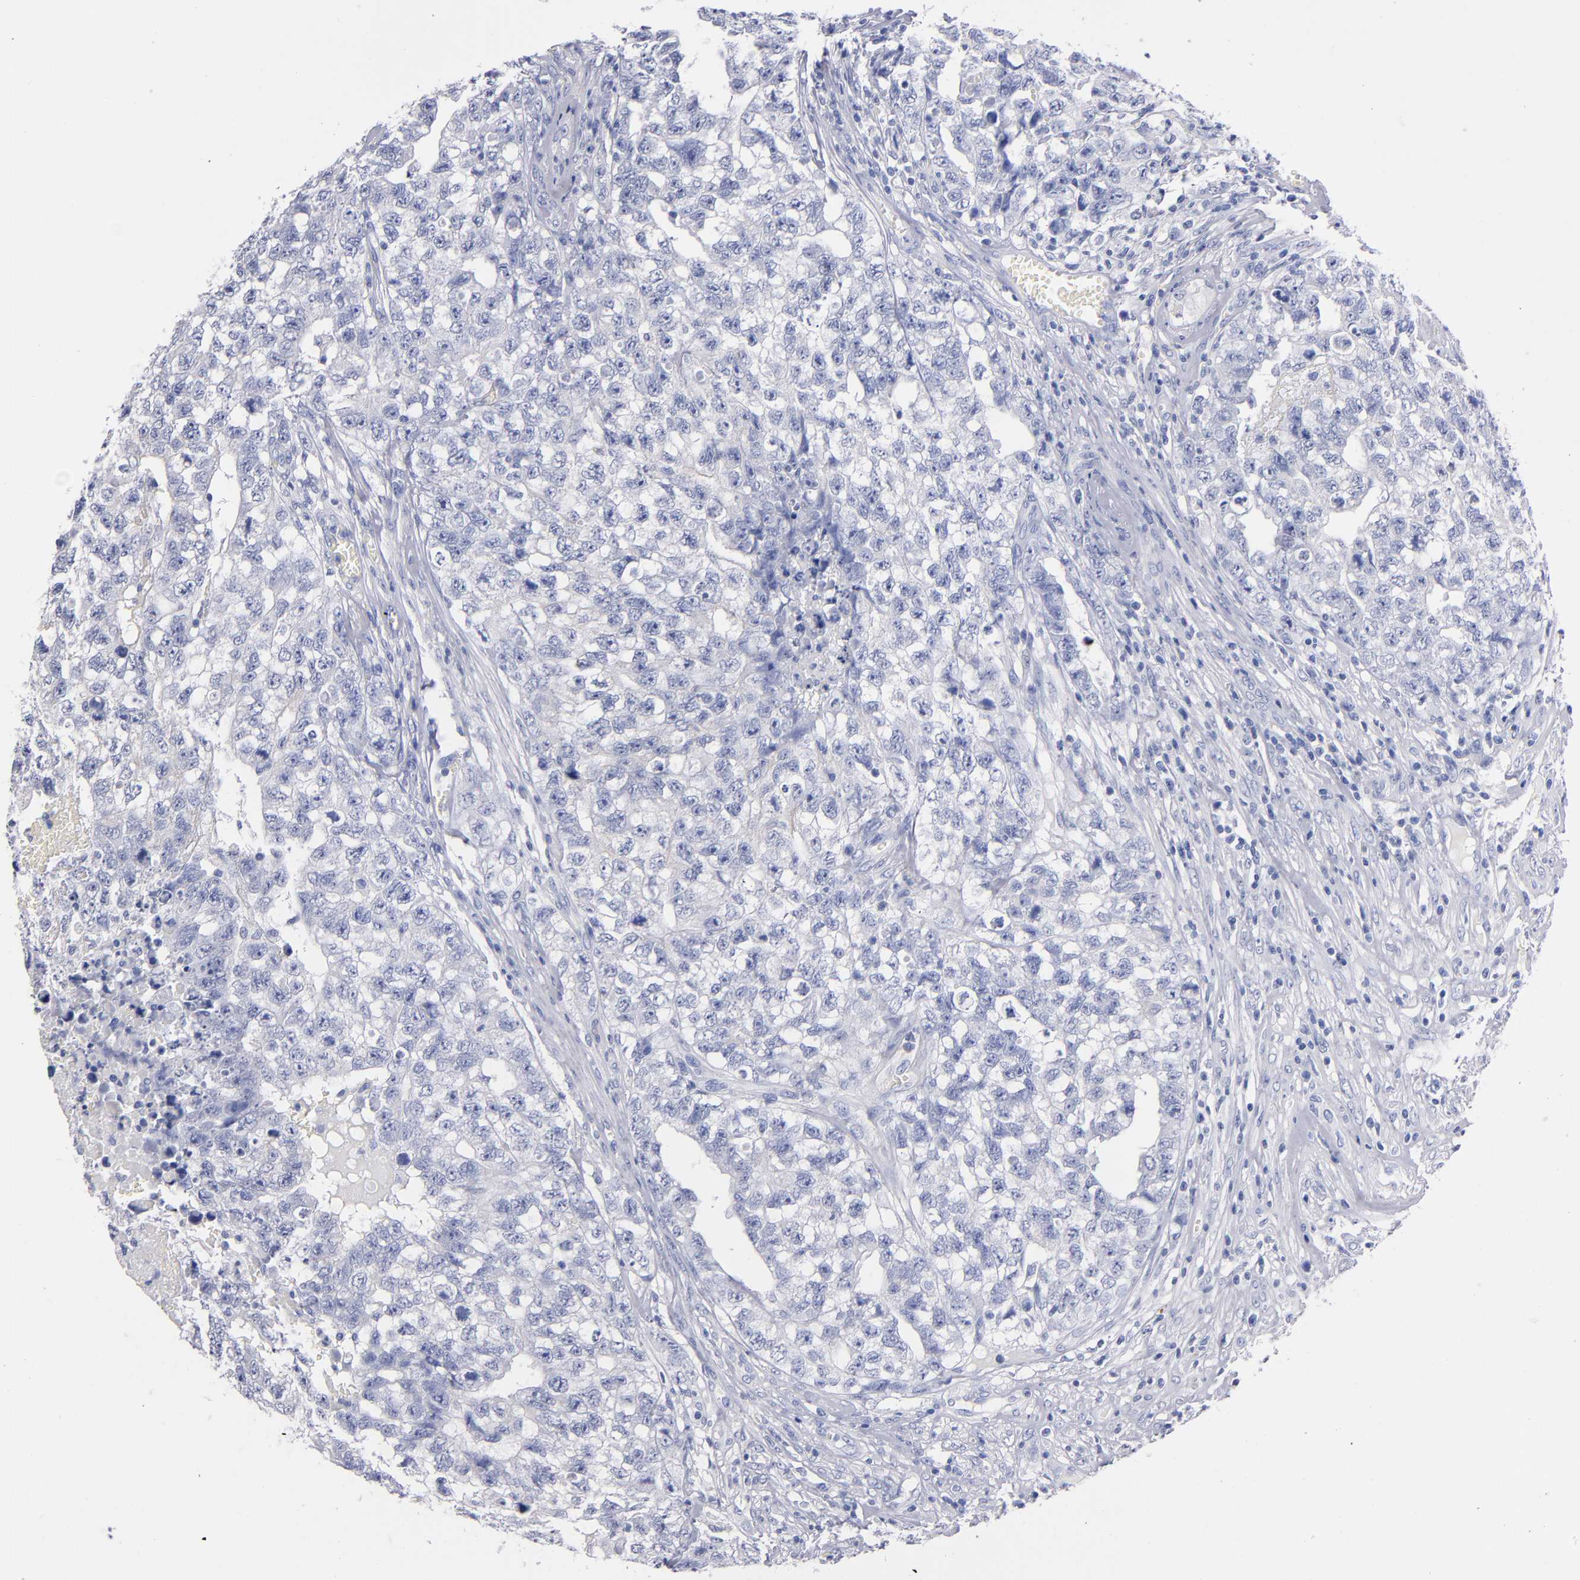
{"staining": {"intensity": "negative", "quantity": "none", "location": "none"}, "tissue": "testis cancer", "cell_type": "Tumor cells", "image_type": "cancer", "snomed": [{"axis": "morphology", "description": "Carcinoma, Embryonal, NOS"}, {"axis": "topography", "description": "Testis"}], "caption": "IHC histopathology image of embryonal carcinoma (testis) stained for a protein (brown), which exhibits no positivity in tumor cells. (Brightfield microscopy of DAB immunohistochemistry at high magnification).", "gene": "KIT", "patient": {"sex": "male", "age": 31}}